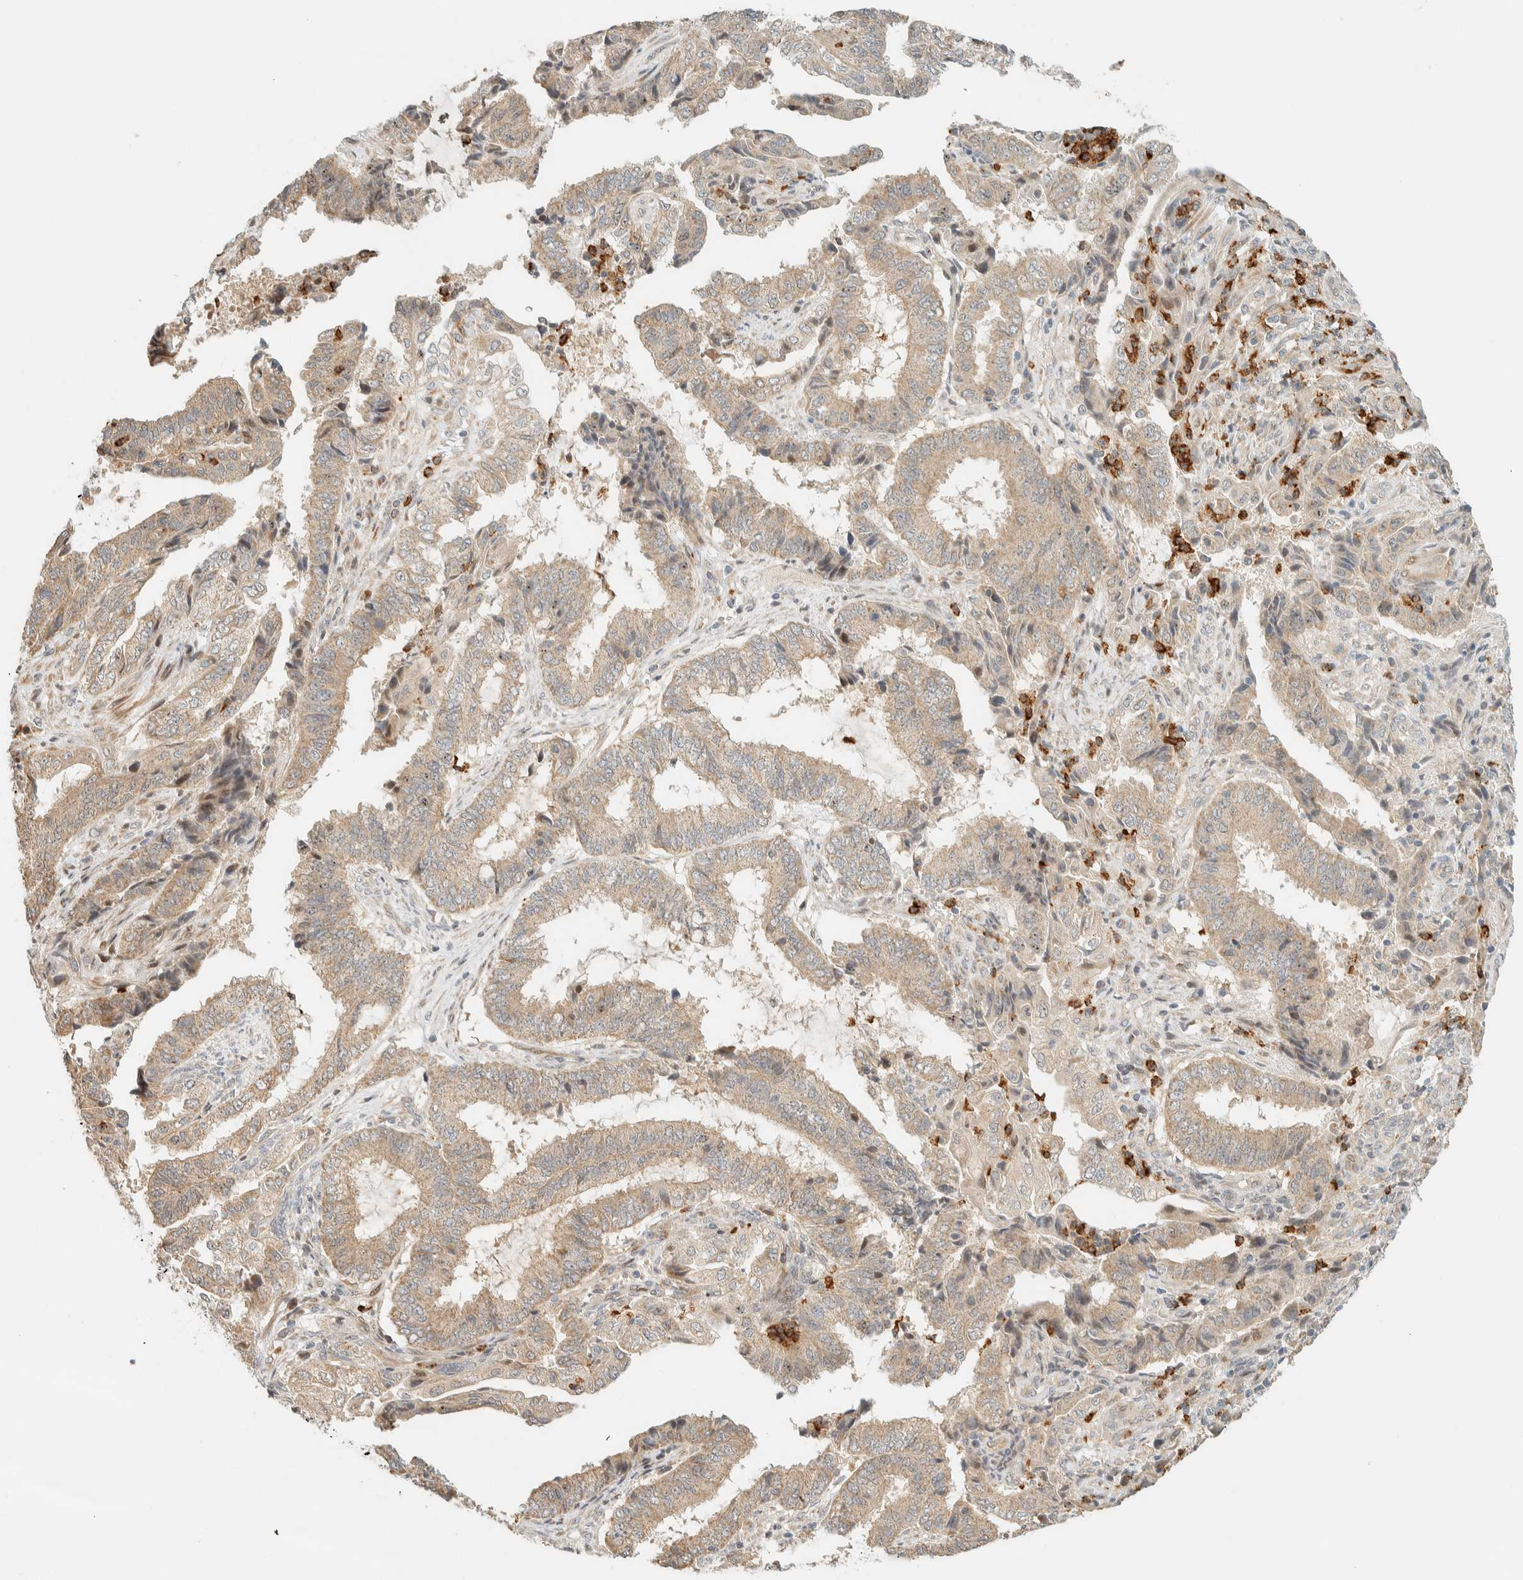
{"staining": {"intensity": "weak", "quantity": ">75%", "location": "cytoplasmic/membranous"}, "tissue": "endometrial cancer", "cell_type": "Tumor cells", "image_type": "cancer", "snomed": [{"axis": "morphology", "description": "Adenocarcinoma, NOS"}, {"axis": "topography", "description": "Endometrium"}], "caption": "Immunohistochemical staining of endometrial cancer shows low levels of weak cytoplasmic/membranous expression in about >75% of tumor cells. (DAB IHC with brightfield microscopy, high magnification).", "gene": "CCDC171", "patient": {"sex": "female", "age": 51}}